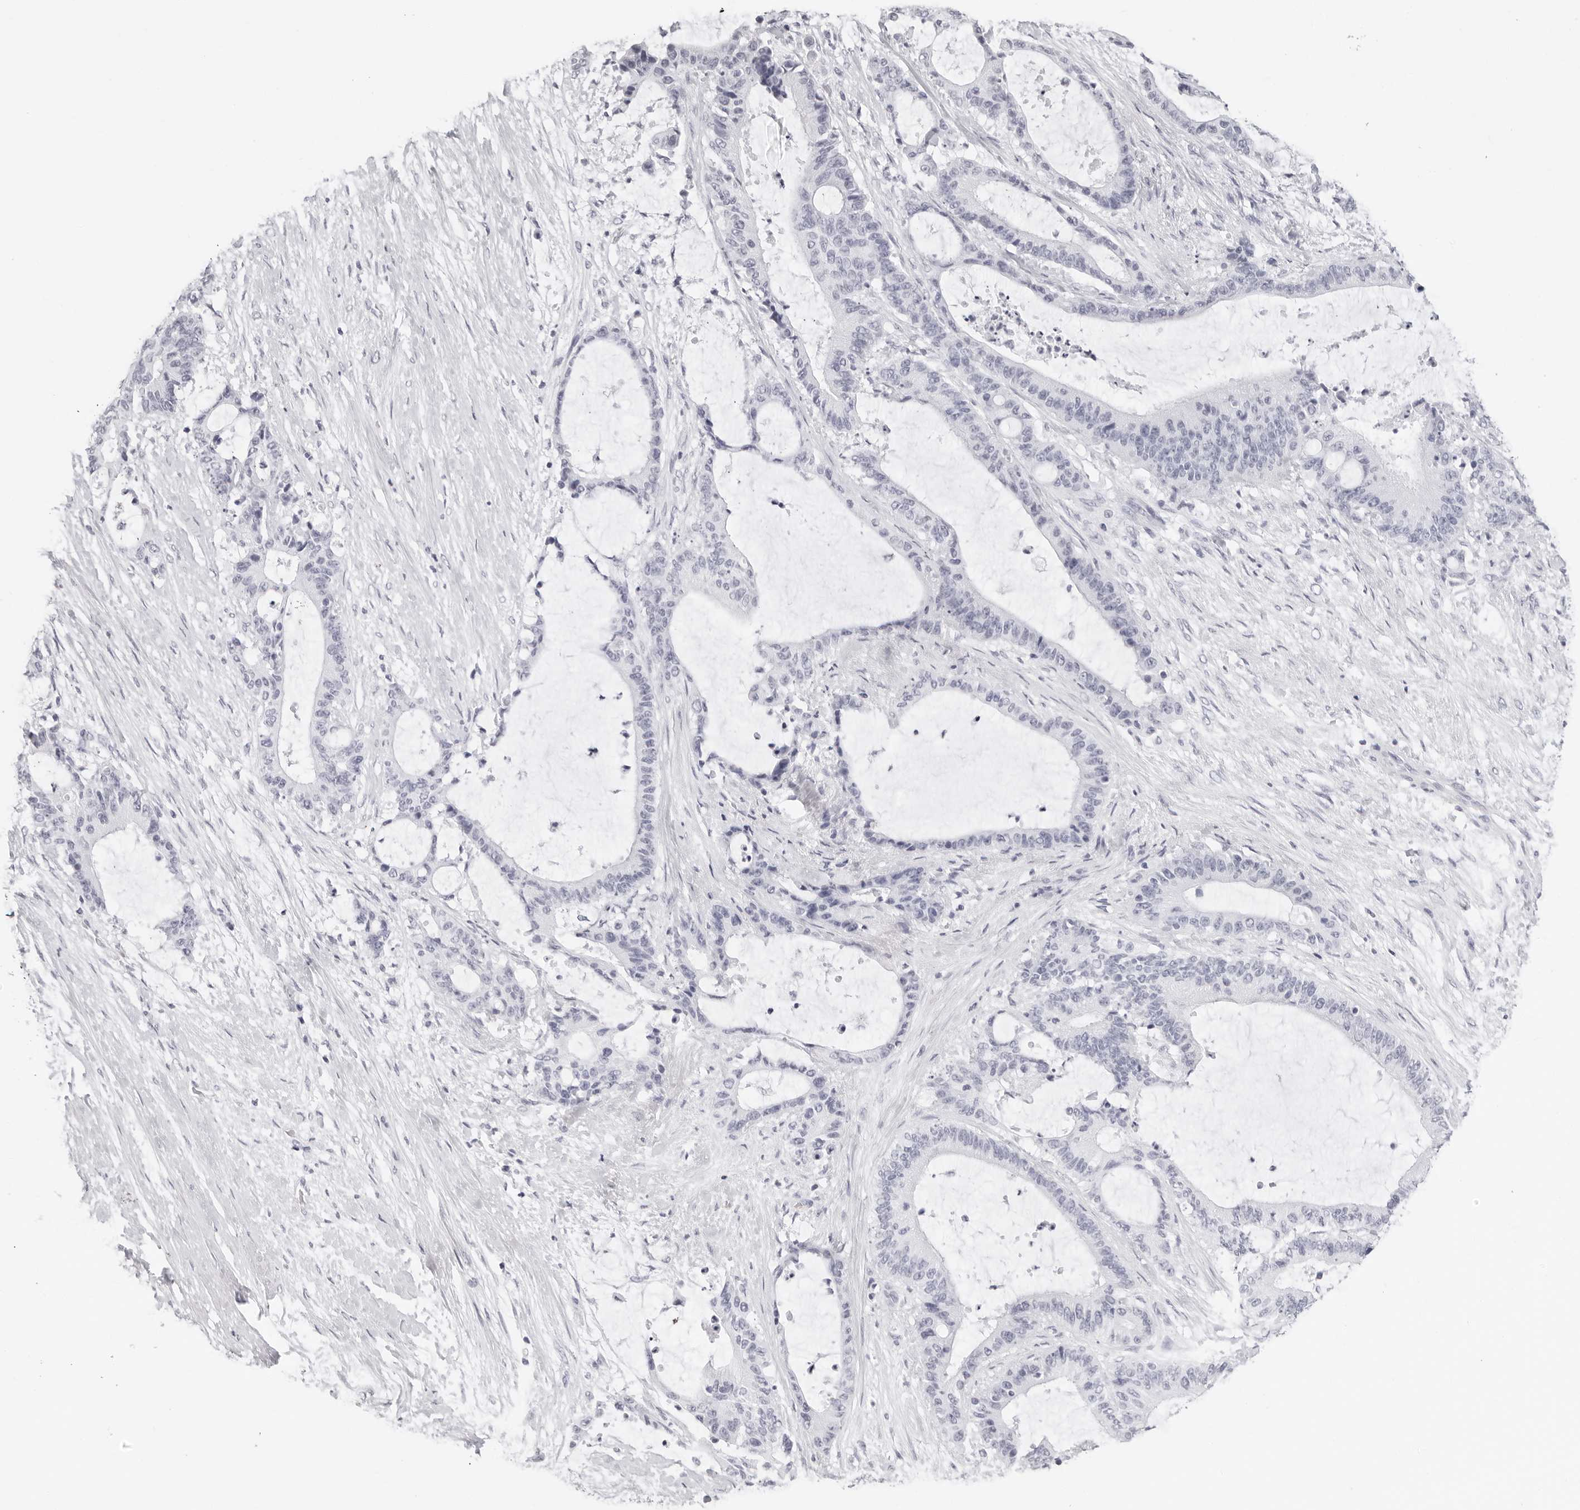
{"staining": {"intensity": "negative", "quantity": "none", "location": "none"}, "tissue": "liver cancer", "cell_type": "Tumor cells", "image_type": "cancer", "snomed": [{"axis": "morphology", "description": "Normal tissue, NOS"}, {"axis": "morphology", "description": "Cholangiocarcinoma"}, {"axis": "topography", "description": "Liver"}, {"axis": "topography", "description": "Peripheral nerve tissue"}], "caption": "Protein analysis of liver cancer displays no significant expression in tumor cells. (DAB (3,3'-diaminobenzidine) immunohistochemistry visualized using brightfield microscopy, high magnification).", "gene": "AGMAT", "patient": {"sex": "female", "age": 73}}